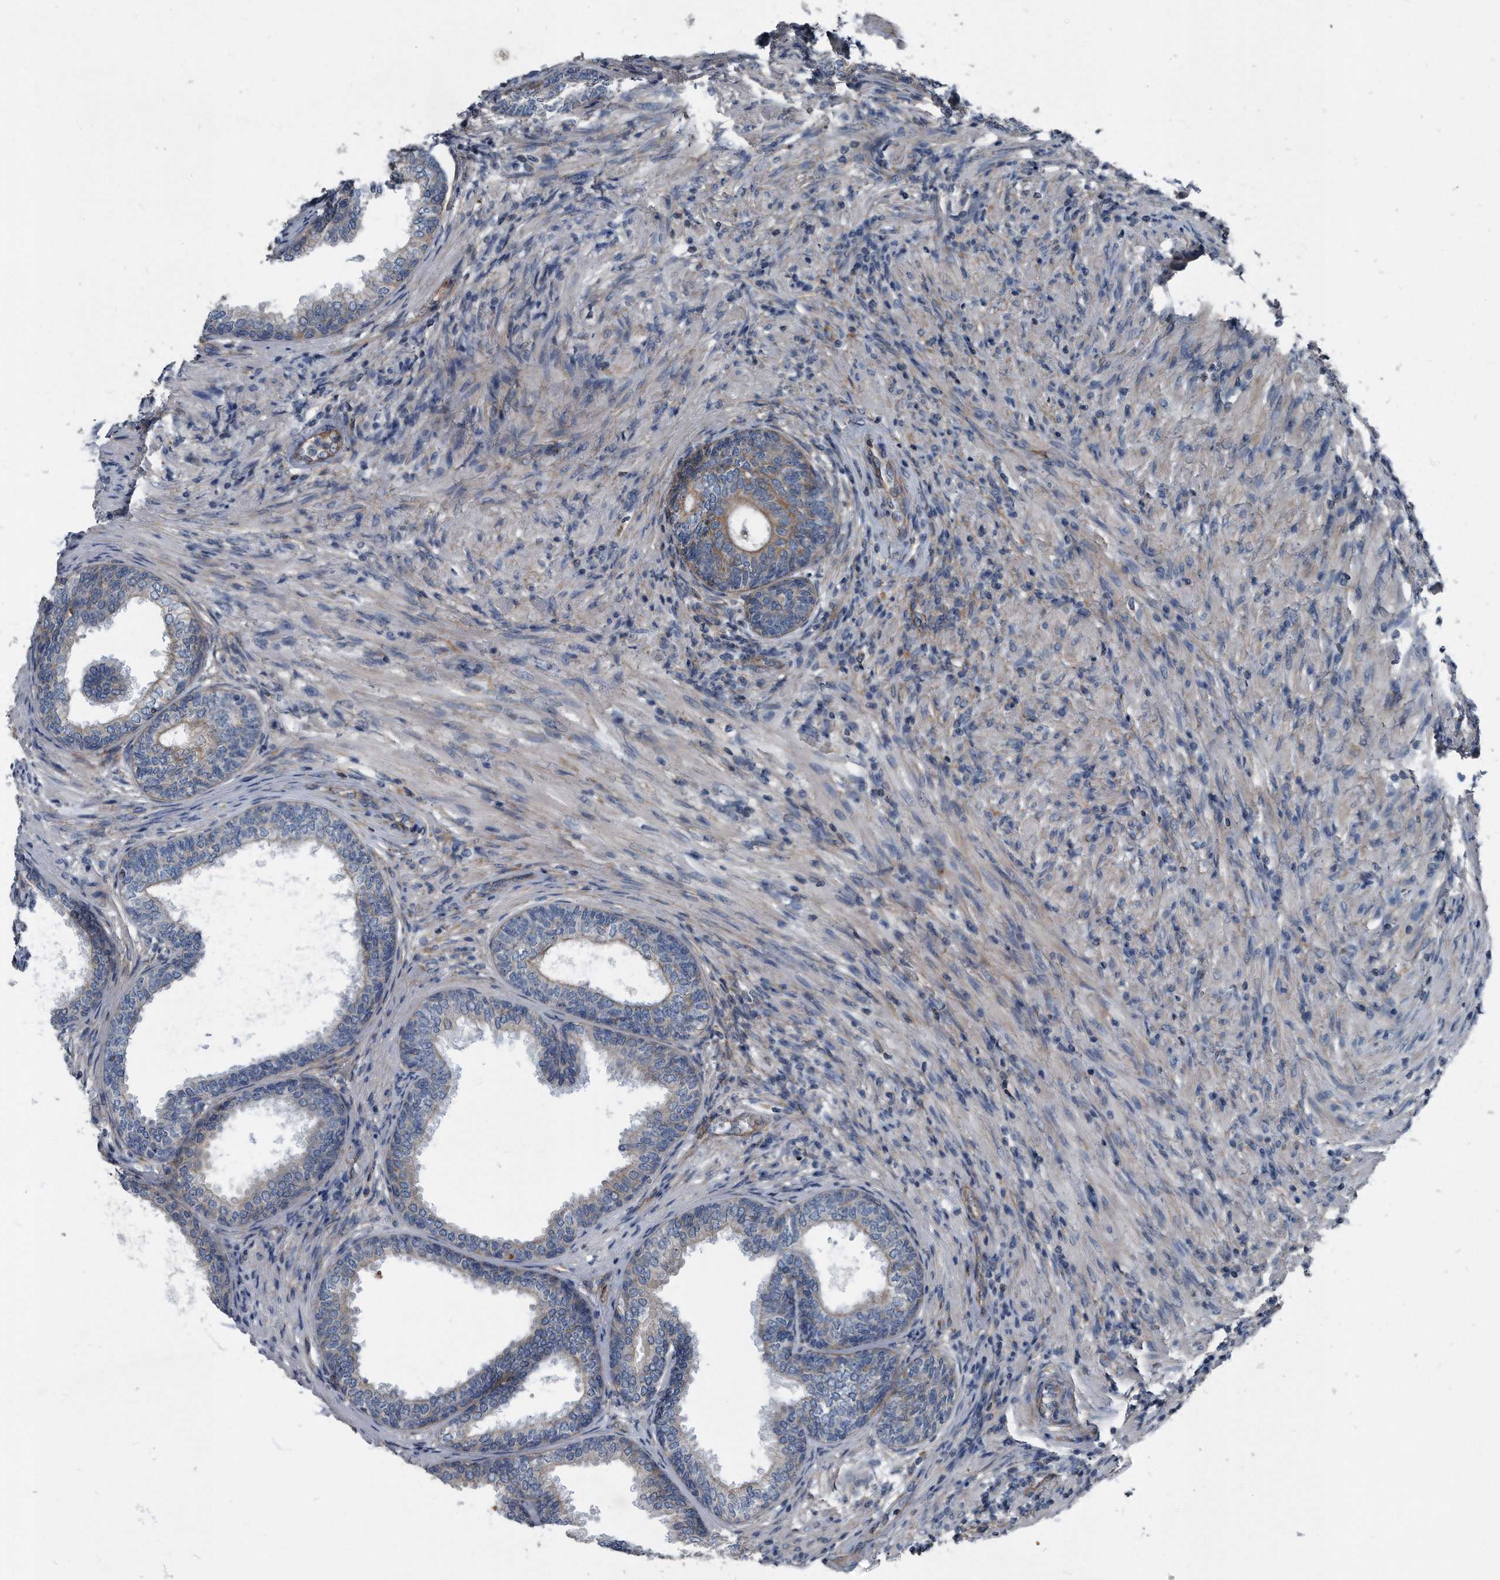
{"staining": {"intensity": "weak", "quantity": "25%-75%", "location": "cytoplasmic/membranous"}, "tissue": "prostate", "cell_type": "Glandular cells", "image_type": "normal", "snomed": [{"axis": "morphology", "description": "Normal tissue, NOS"}, {"axis": "topography", "description": "Prostate"}], "caption": "Protein positivity by IHC exhibits weak cytoplasmic/membranous staining in about 25%-75% of glandular cells in benign prostate. (DAB IHC with brightfield microscopy, high magnification).", "gene": "PLEC", "patient": {"sex": "male", "age": 76}}